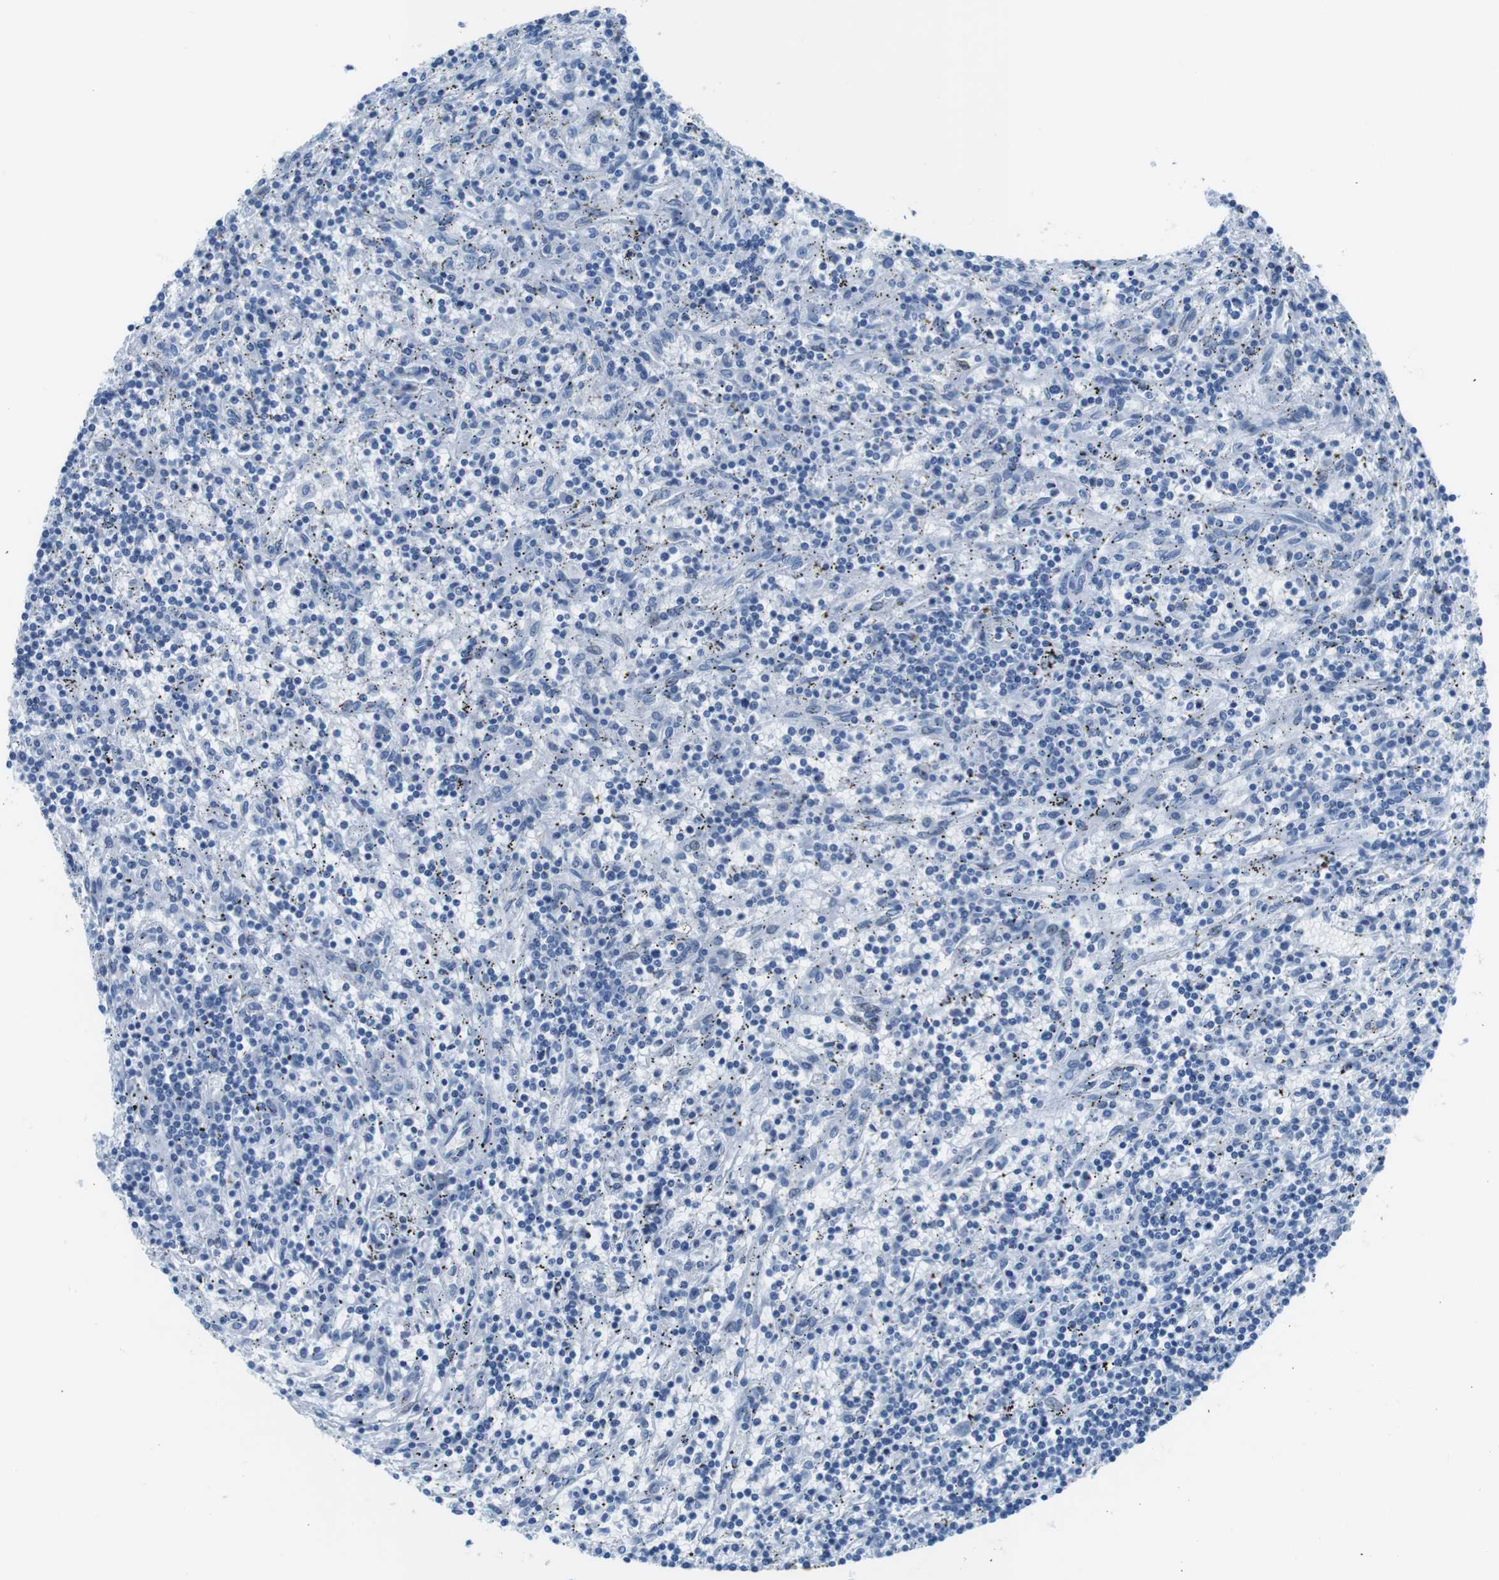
{"staining": {"intensity": "negative", "quantity": "none", "location": "none"}, "tissue": "lymphoma", "cell_type": "Tumor cells", "image_type": "cancer", "snomed": [{"axis": "morphology", "description": "Malignant lymphoma, non-Hodgkin's type, Low grade"}, {"axis": "topography", "description": "Spleen"}], "caption": "DAB (3,3'-diaminobenzidine) immunohistochemical staining of lymphoma shows no significant staining in tumor cells.", "gene": "MUC2", "patient": {"sex": "male", "age": 76}}